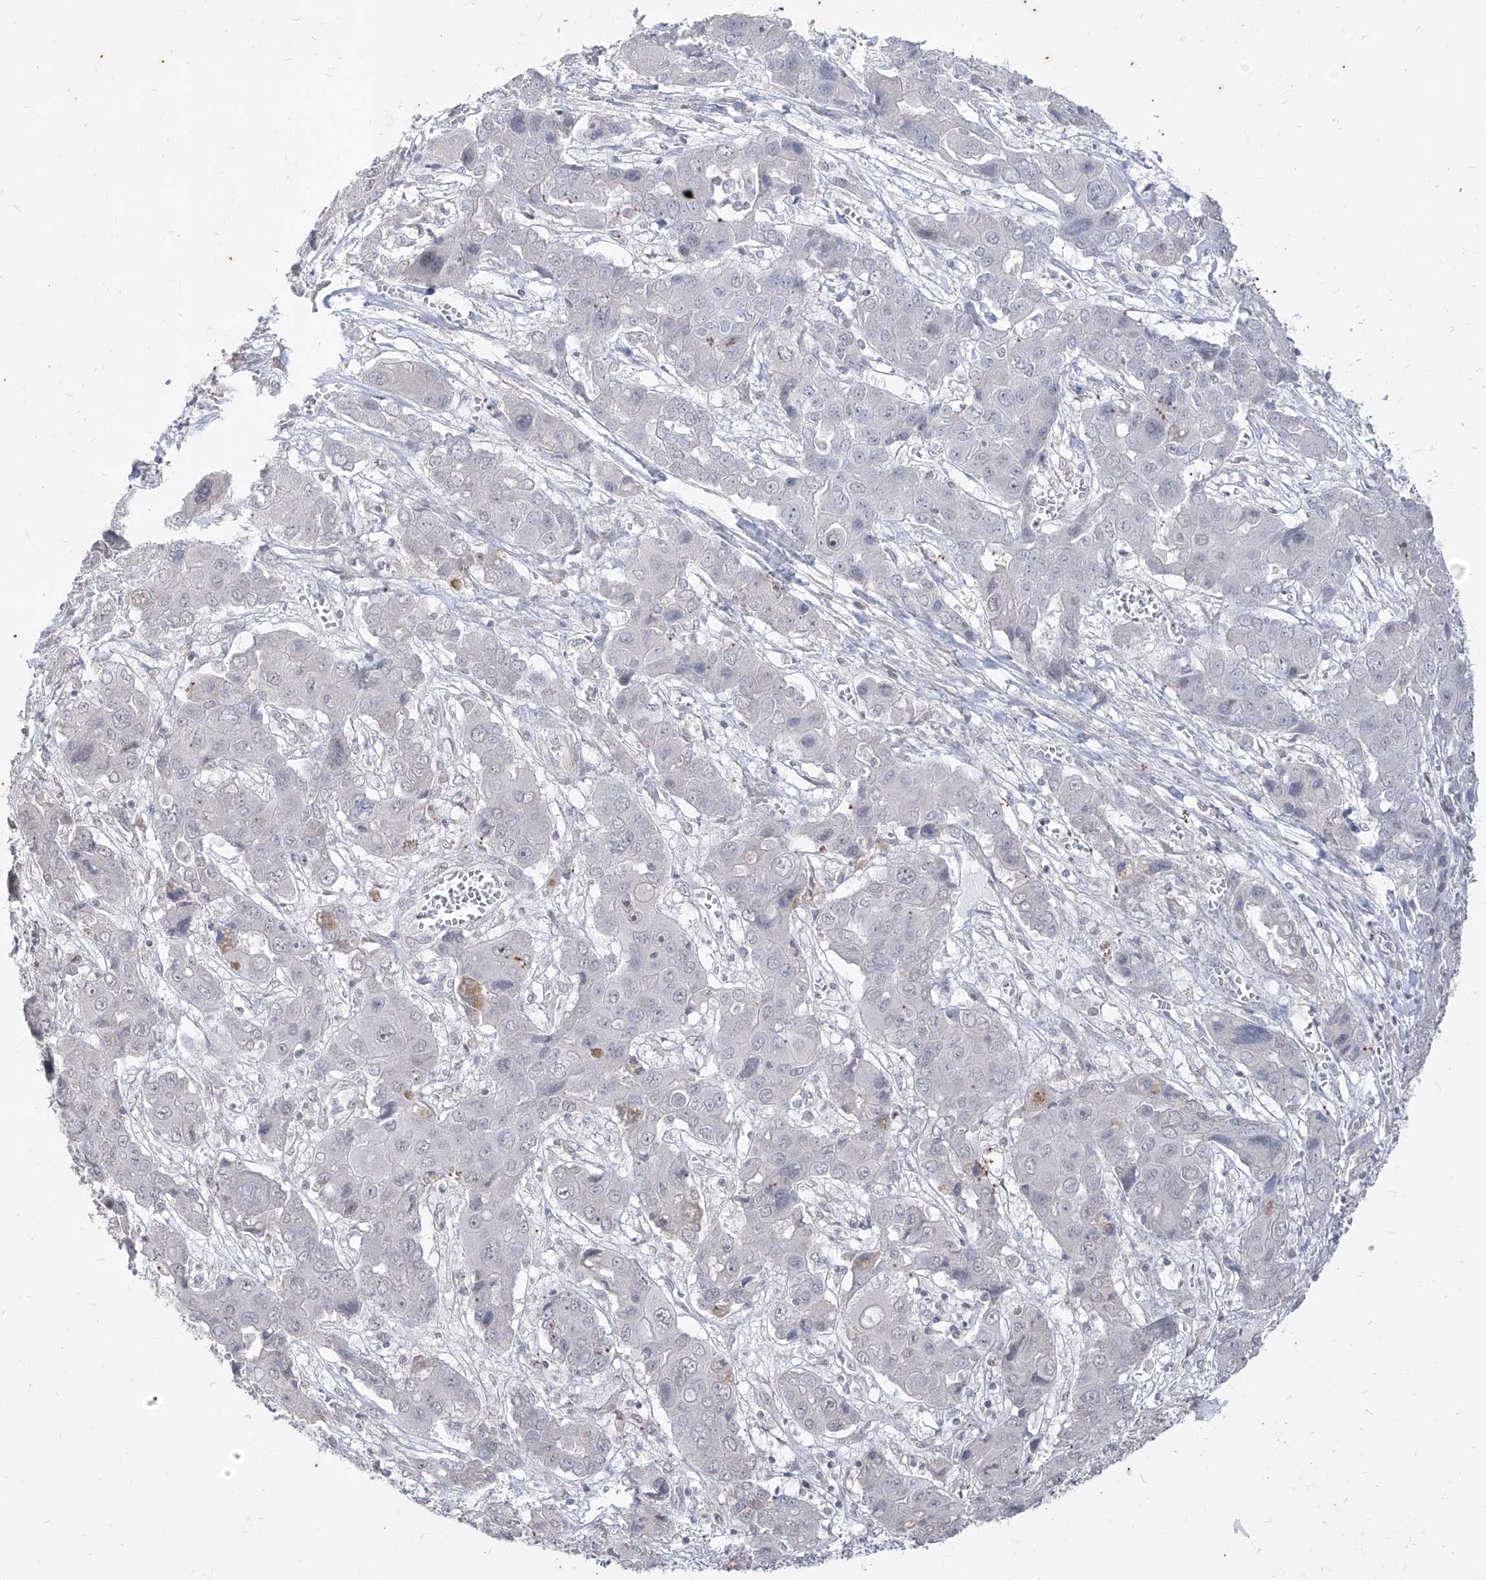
{"staining": {"intensity": "negative", "quantity": "none", "location": "none"}, "tissue": "liver cancer", "cell_type": "Tumor cells", "image_type": "cancer", "snomed": [{"axis": "morphology", "description": "Cholangiocarcinoma"}, {"axis": "topography", "description": "Liver"}], "caption": "Liver cancer (cholangiocarcinoma) was stained to show a protein in brown. There is no significant positivity in tumor cells.", "gene": "PHF20L1", "patient": {"sex": "male", "age": 67}}